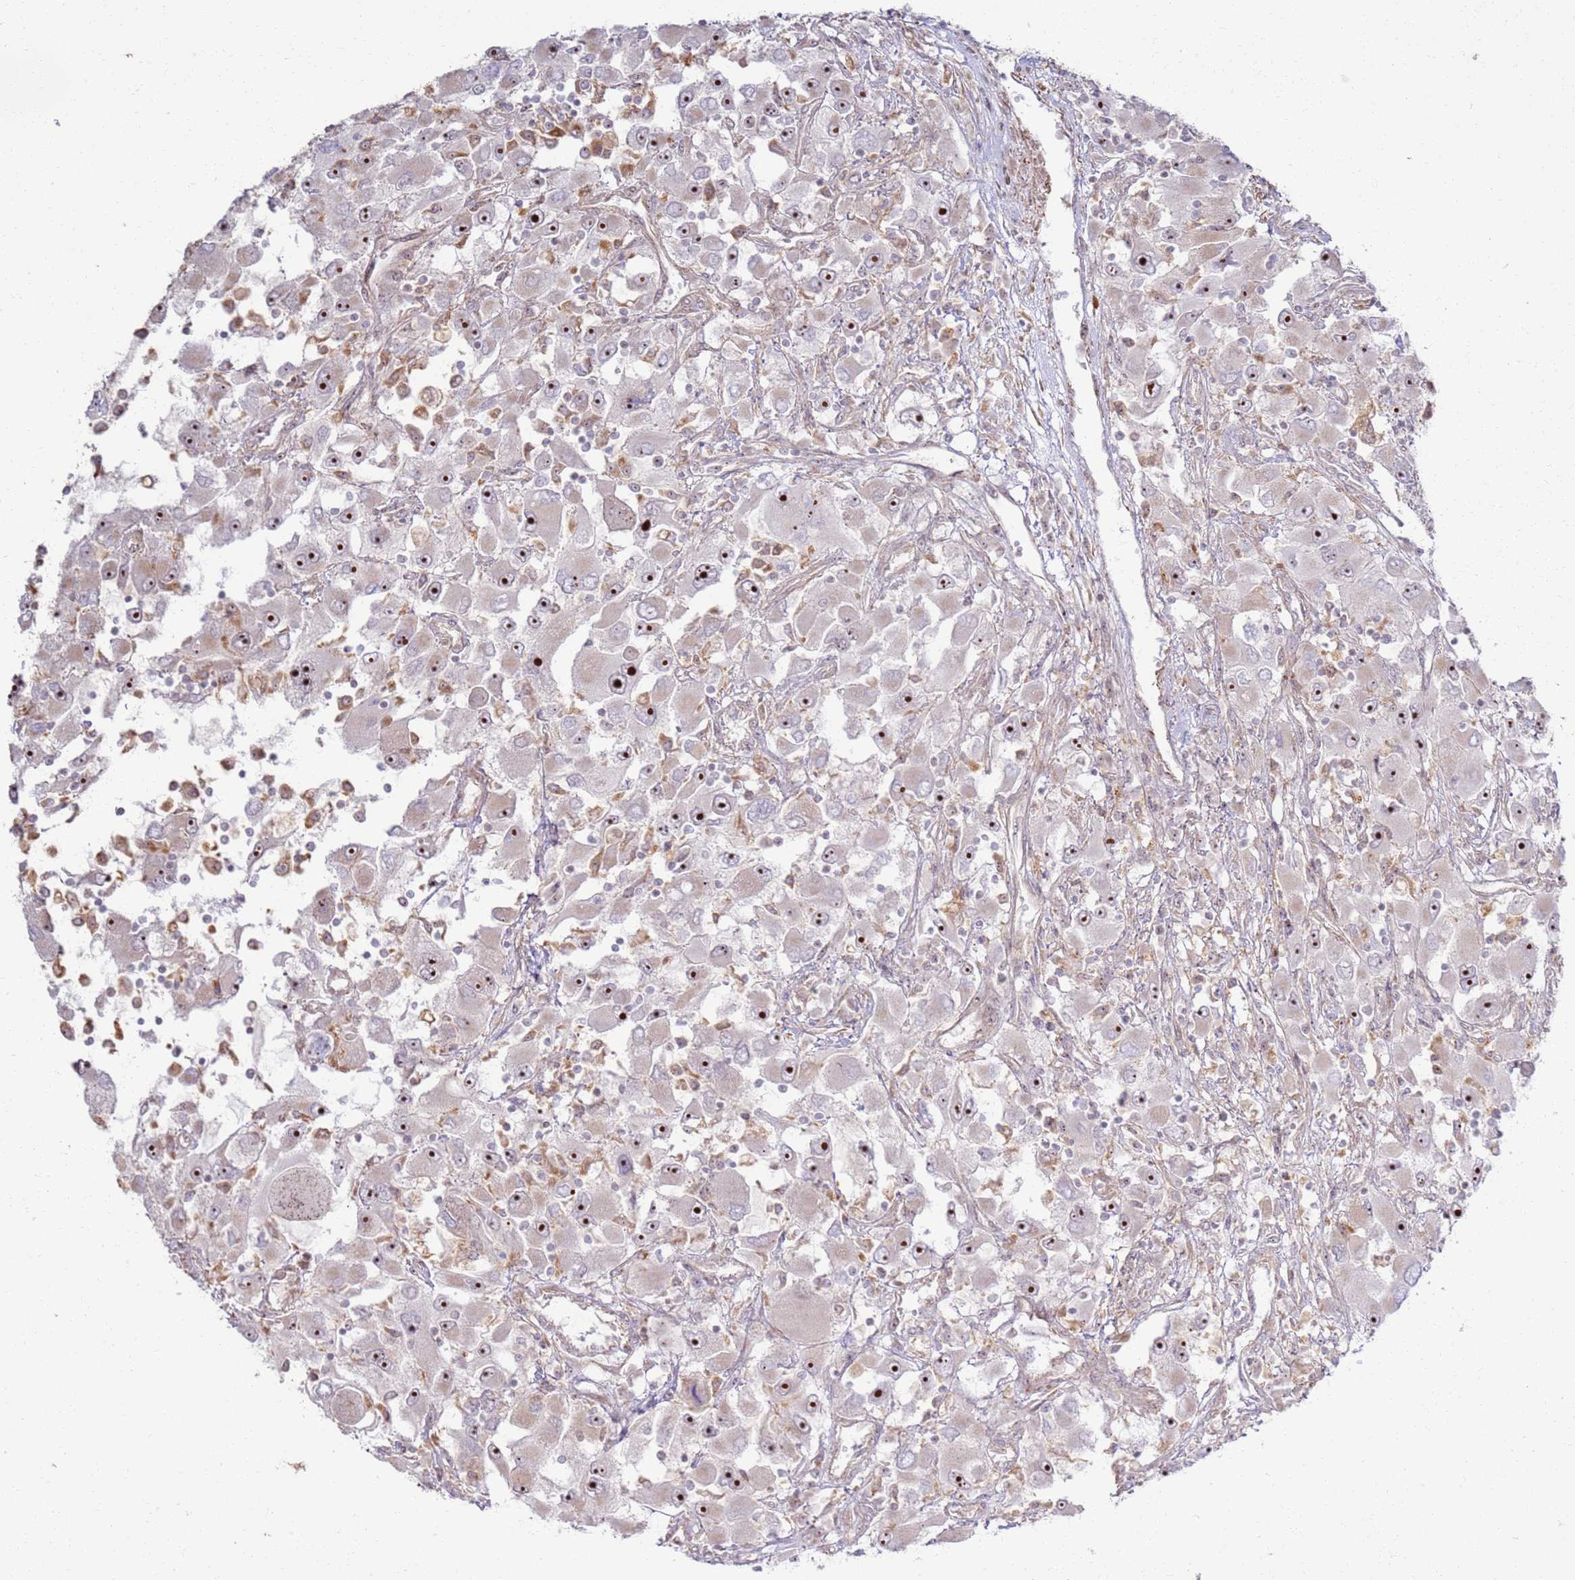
{"staining": {"intensity": "strong", "quantity": "25%-75%", "location": "nuclear"}, "tissue": "renal cancer", "cell_type": "Tumor cells", "image_type": "cancer", "snomed": [{"axis": "morphology", "description": "Adenocarcinoma, NOS"}, {"axis": "topography", "description": "Kidney"}], "caption": "The photomicrograph exhibits immunohistochemical staining of renal cancer (adenocarcinoma). There is strong nuclear staining is identified in approximately 25%-75% of tumor cells.", "gene": "CNPY1", "patient": {"sex": "female", "age": 52}}